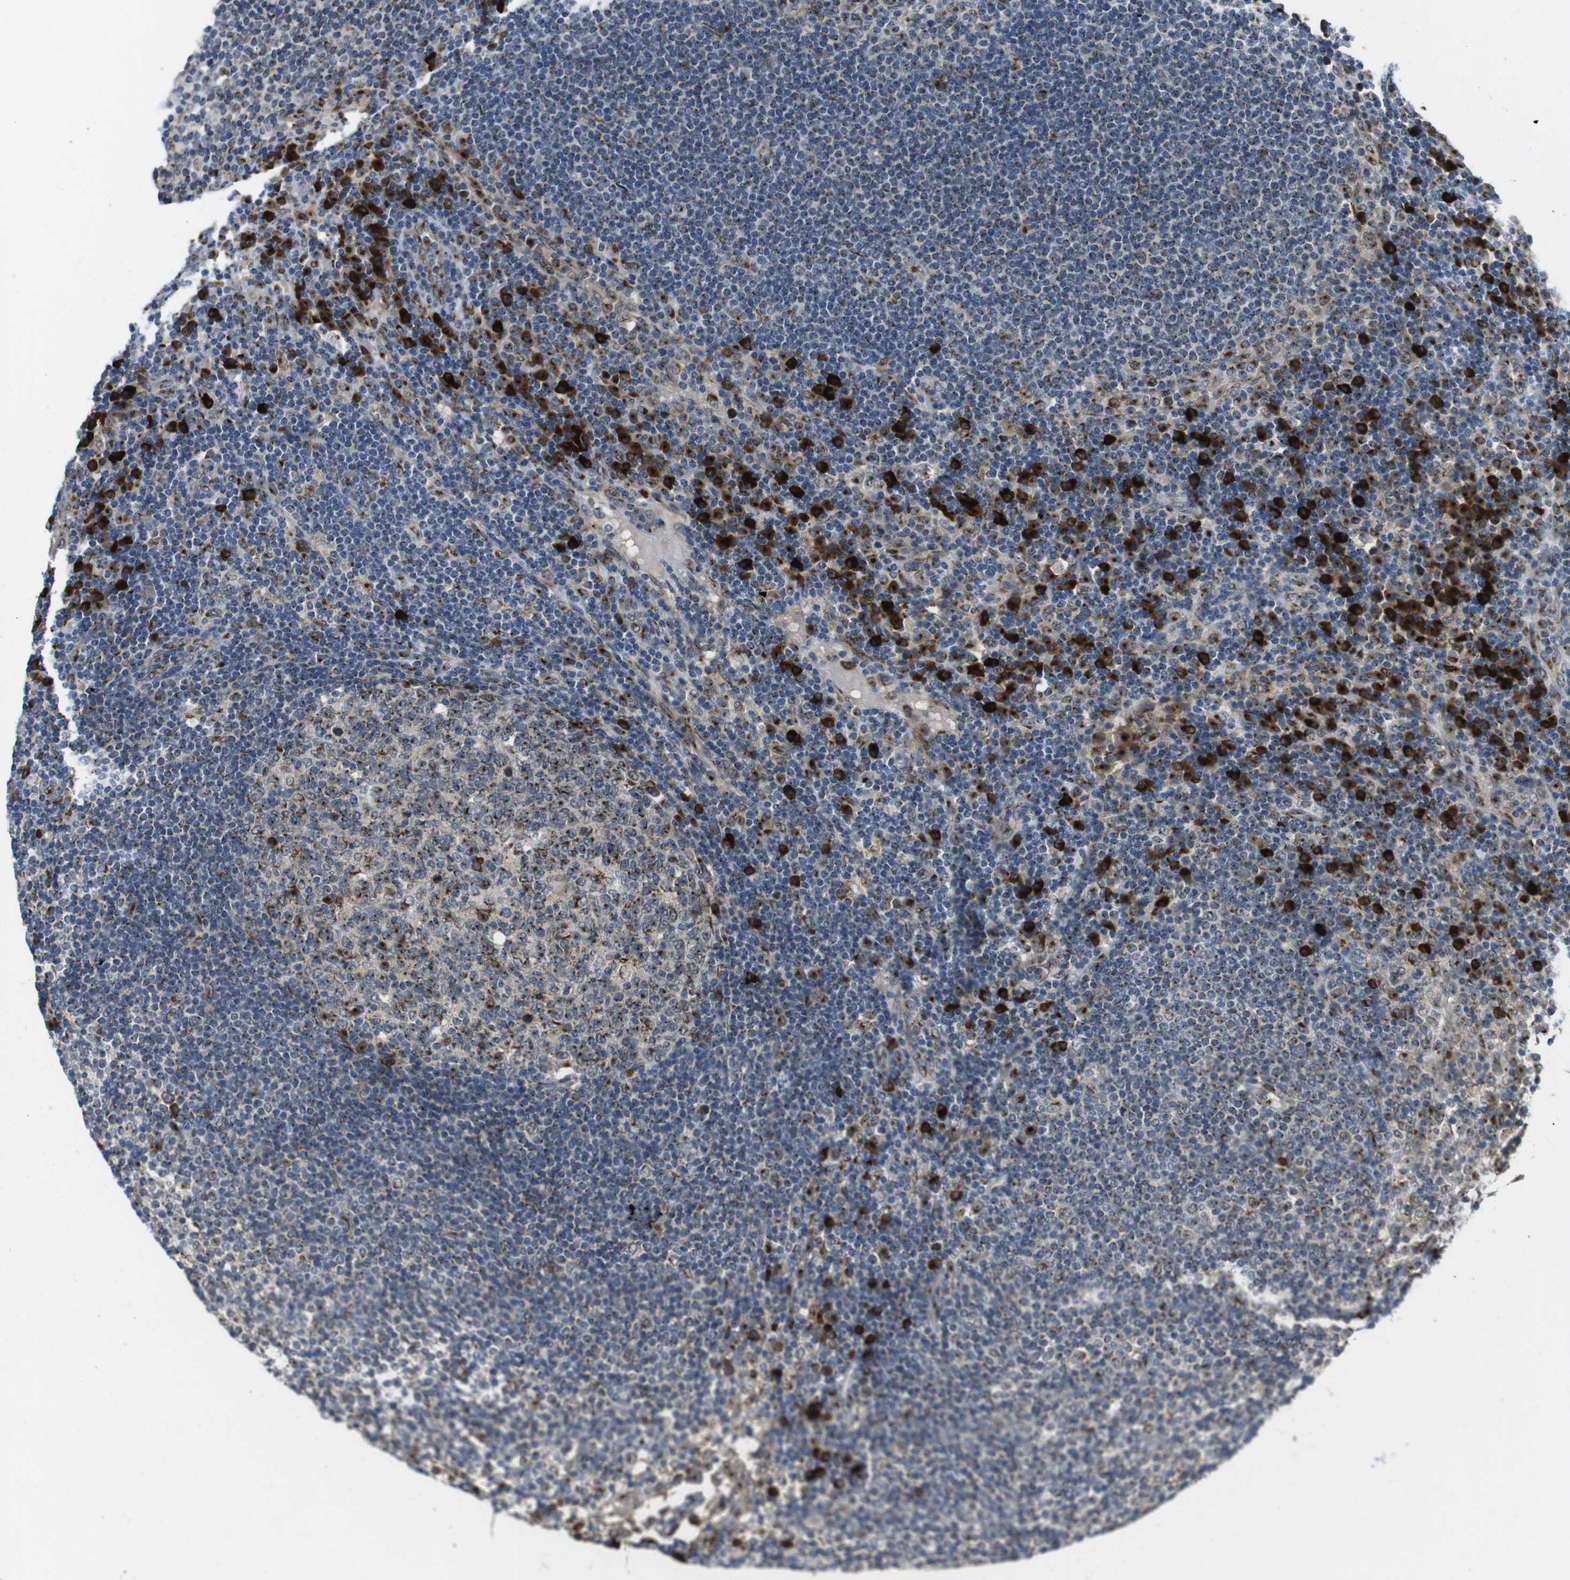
{"staining": {"intensity": "moderate", "quantity": ">75%", "location": "cytoplasmic/membranous"}, "tissue": "lymph node", "cell_type": "Germinal center cells", "image_type": "normal", "snomed": [{"axis": "morphology", "description": "Normal tissue, NOS"}, {"axis": "topography", "description": "Lymph node"}], "caption": "Immunohistochemical staining of benign human lymph node reveals medium levels of moderate cytoplasmic/membranous expression in about >75% of germinal center cells. (DAB = brown stain, brightfield microscopy at high magnification).", "gene": "ZFPL1", "patient": {"sex": "female", "age": 53}}